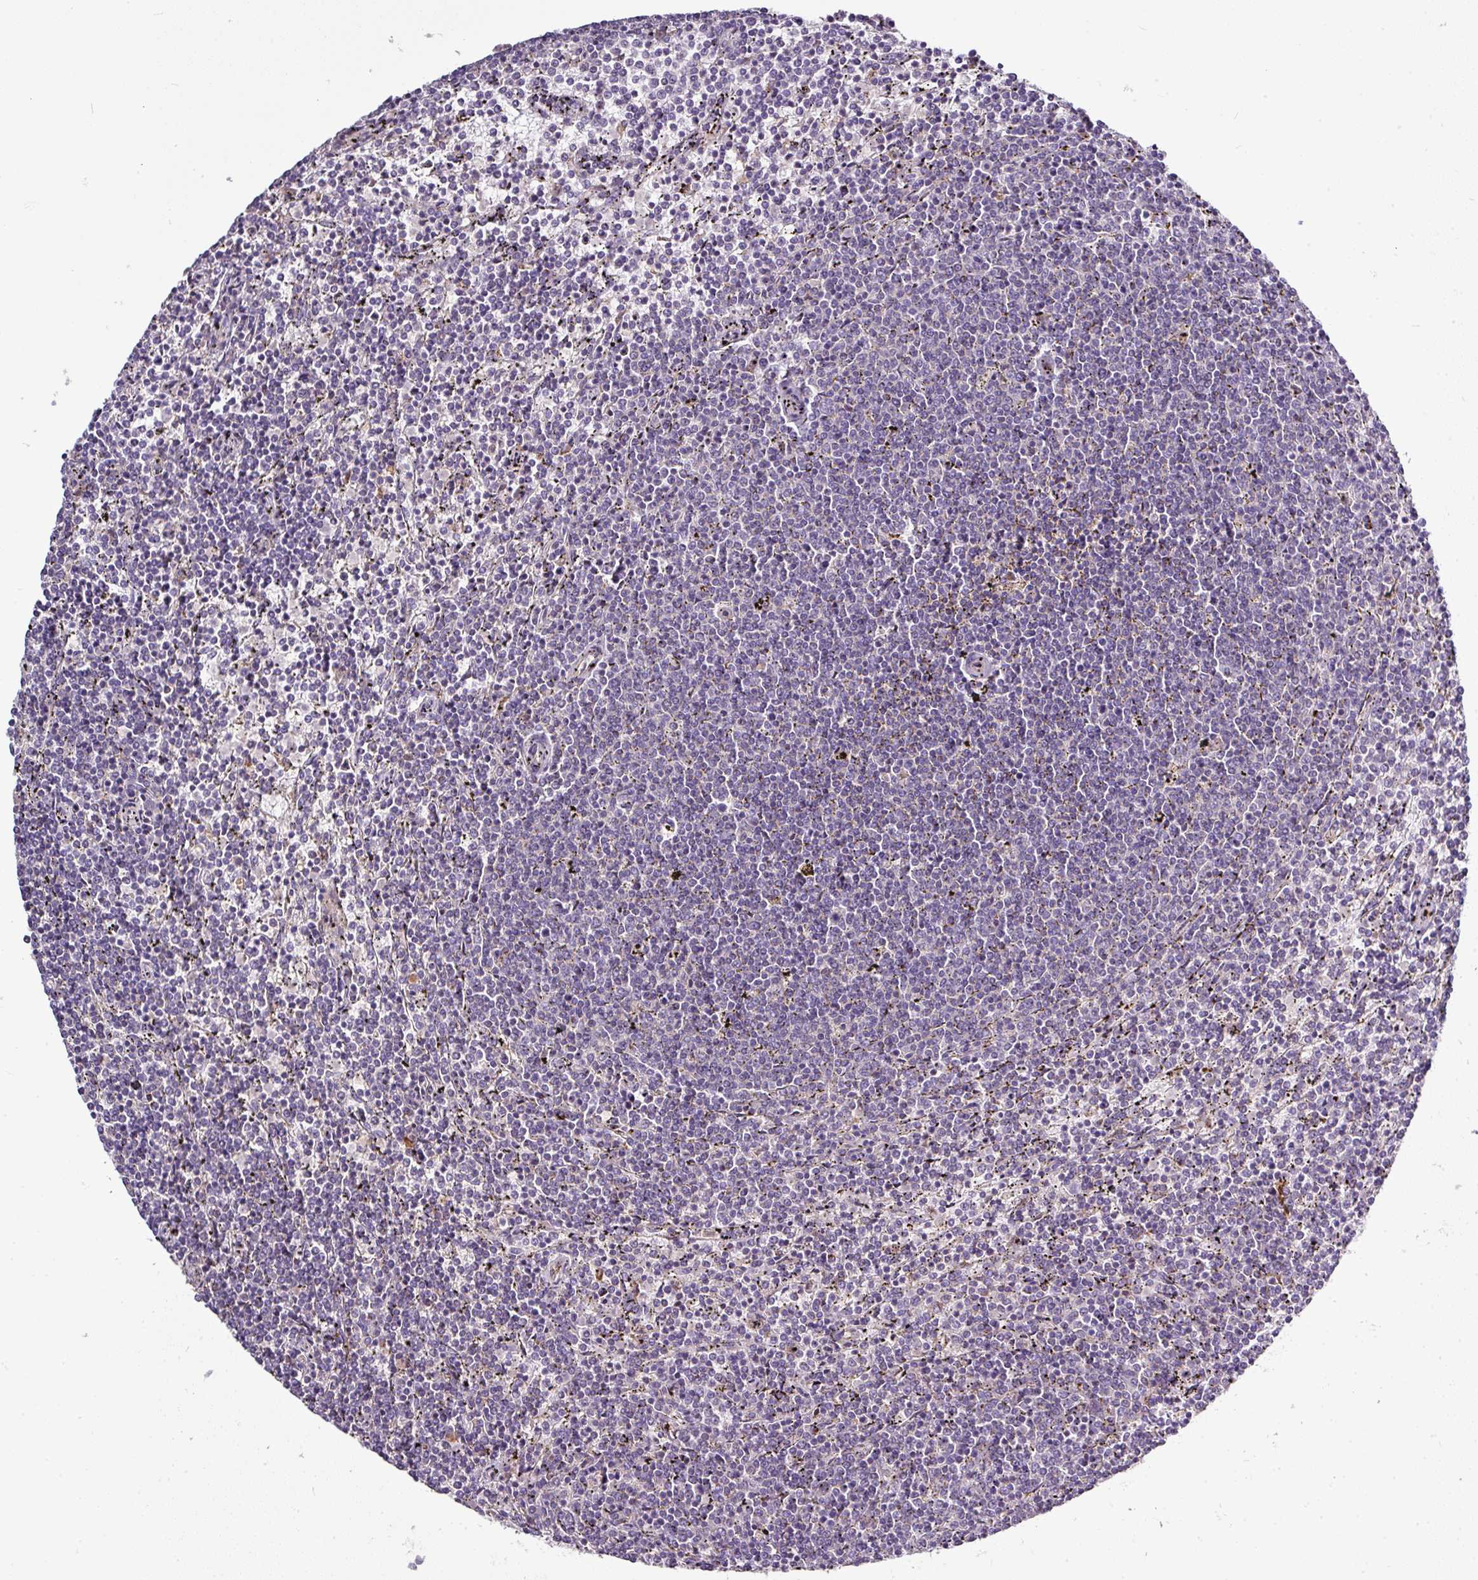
{"staining": {"intensity": "negative", "quantity": "none", "location": "none"}, "tissue": "lymphoma", "cell_type": "Tumor cells", "image_type": "cancer", "snomed": [{"axis": "morphology", "description": "Malignant lymphoma, non-Hodgkin's type, Low grade"}, {"axis": "topography", "description": "Spleen"}], "caption": "This is an immunohistochemistry image of malignant lymphoma, non-Hodgkin's type (low-grade). There is no positivity in tumor cells.", "gene": "GAN", "patient": {"sex": "female", "age": 50}}